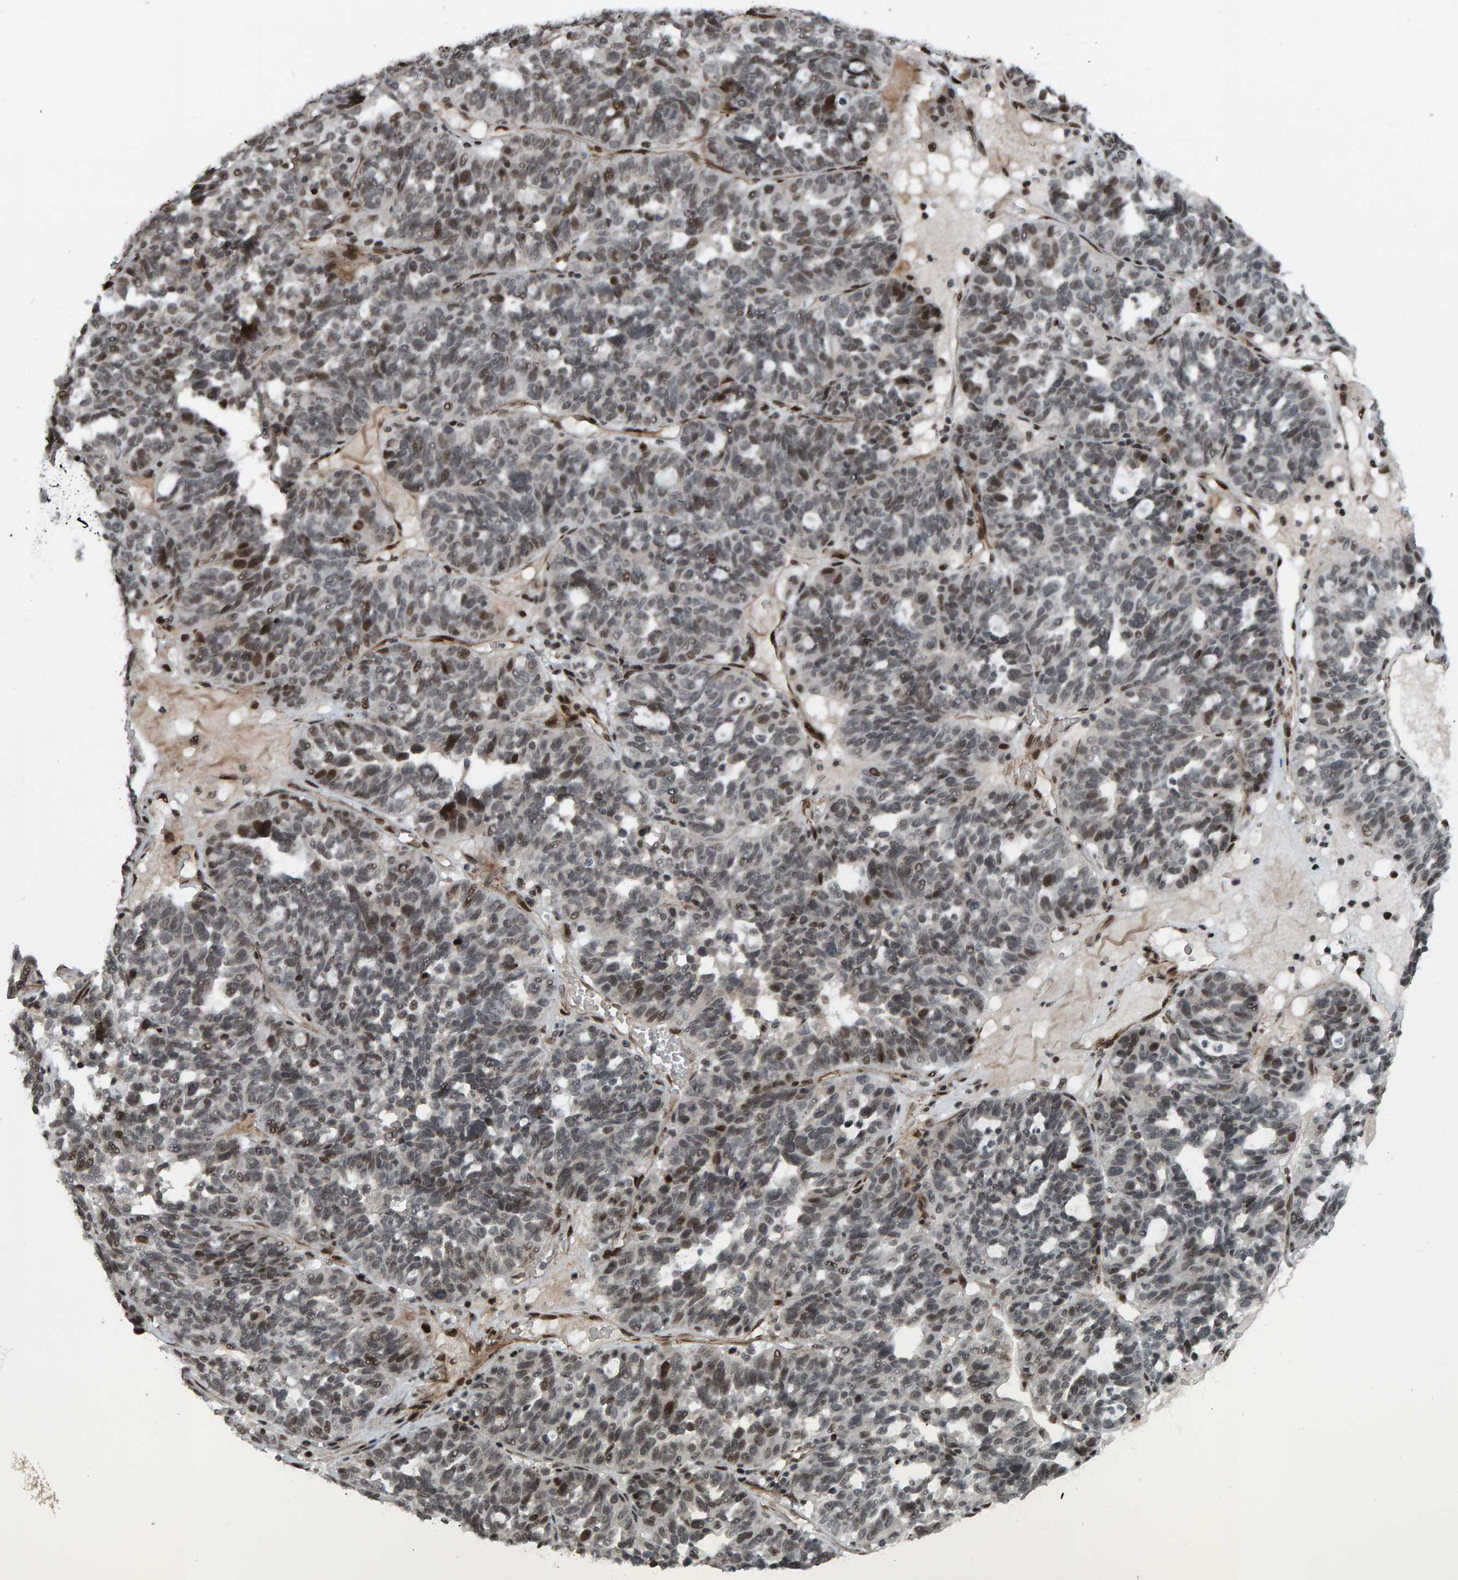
{"staining": {"intensity": "weak", "quantity": ">75%", "location": "nuclear"}, "tissue": "ovarian cancer", "cell_type": "Tumor cells", "image_type": "cancer", "snomed": [{"axis": "morphology", "description": "Cystadenocarcinoma, serous, NOS"}, {"axis": "topography", "description": "Ovary"}], "caption": "Serous cystadenocarcinoma (ovarian) stained with DAB immunohistochemistry reveals low levels of weak nuclear positivity in about >75% of tumor cells. (Brightfield microscopy of DAB IHC at high magnification).", "gene": "ZNF366", "patient": {"sex": "female", "age": 59}}